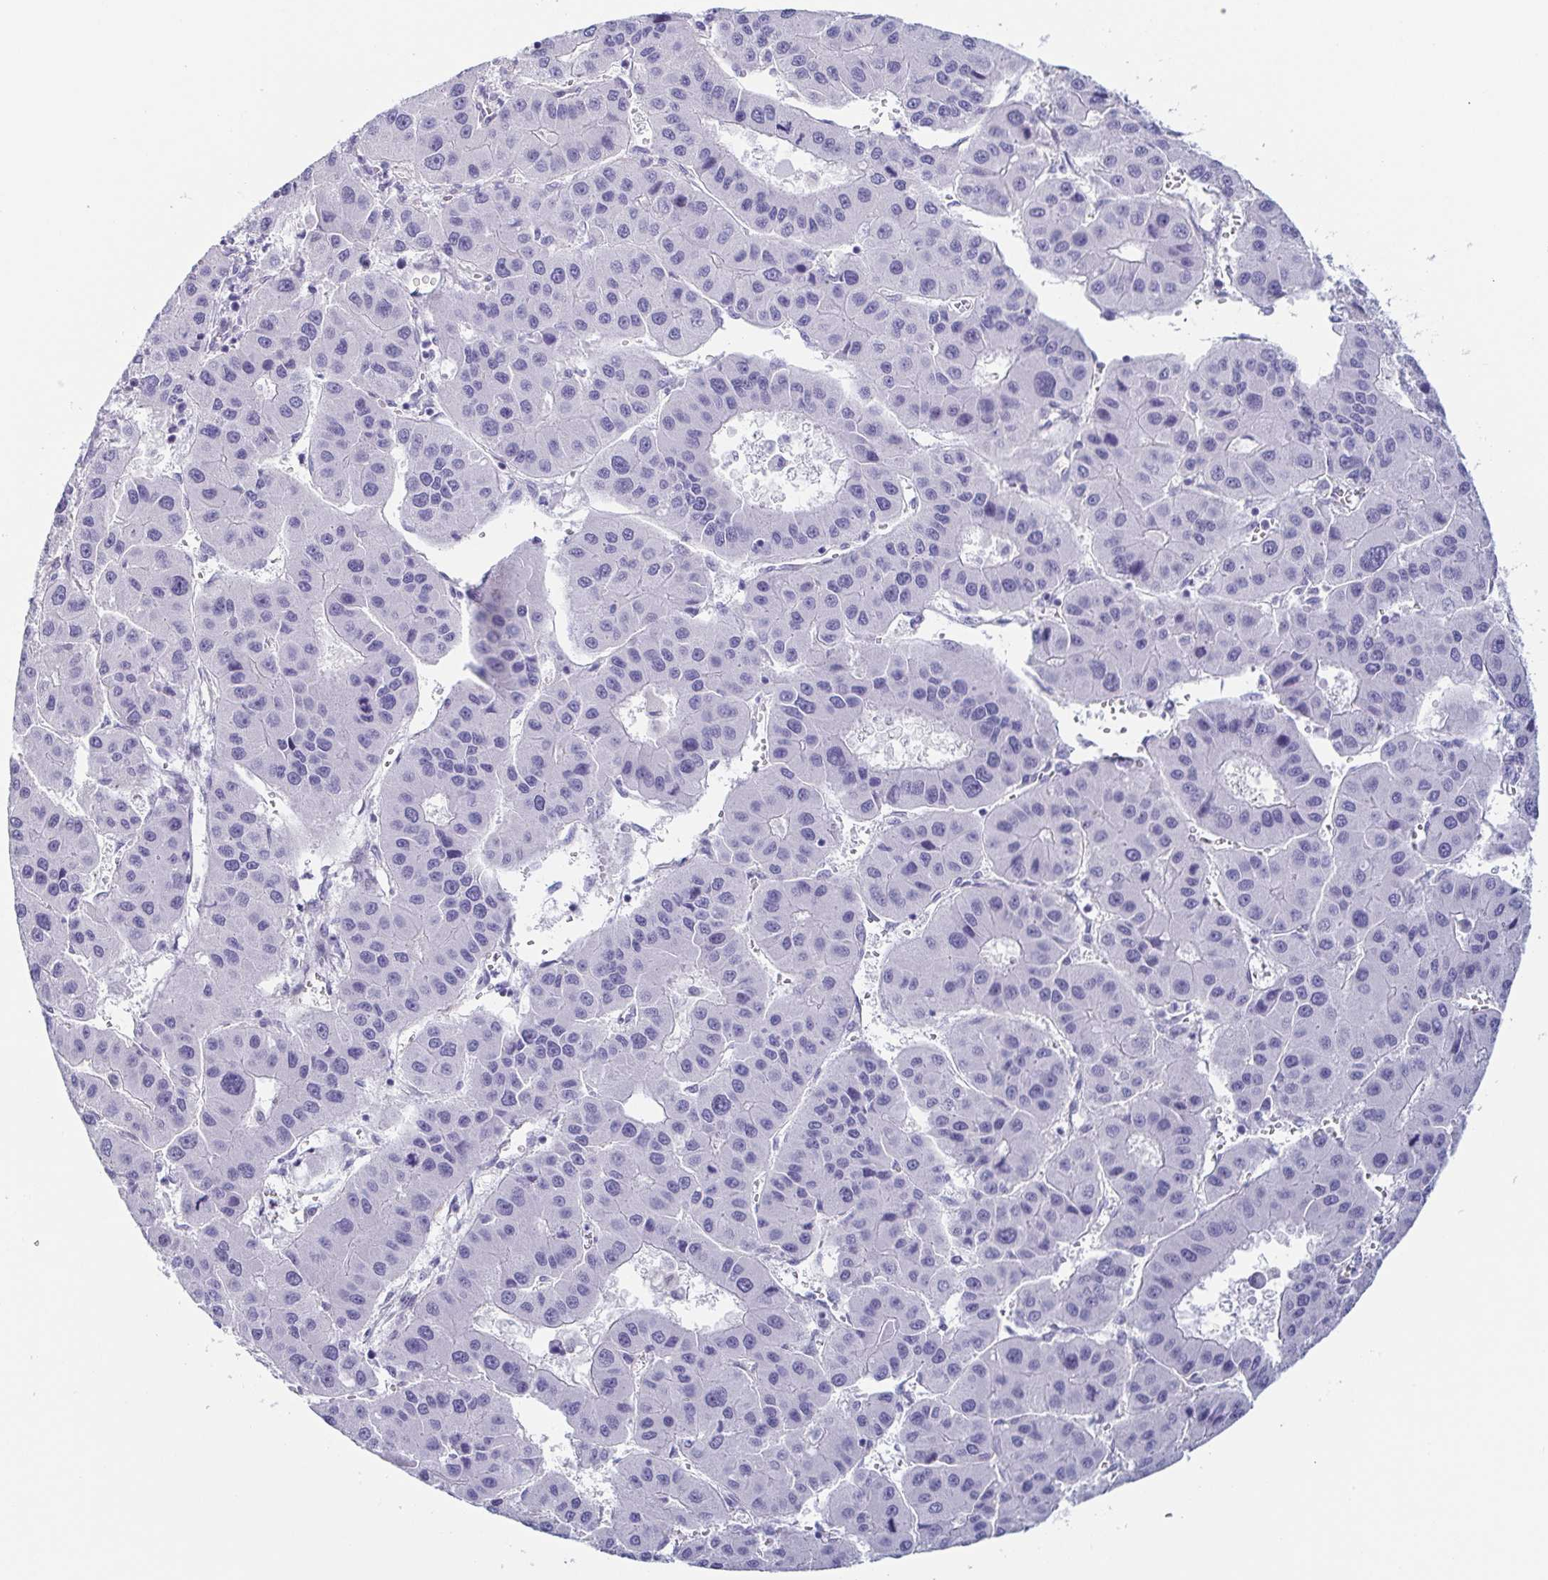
{"staining": {"intensity": "negative", "quantity": "none", "location": "none"}, "tissue": "liver cancer", "cell_type": "Tumor cells", "image_type": "cancer", "snomed": [{"axis": "morphology", "description": "Carcinoma, Hepatocellular, NOS"}, {"axis": "topography", "description": "Liver"}], "caption": "Immunohistochemistry (IHC) of hepatocellular carcinoma (liver) shows no positivity in tumor cells.", "gene": "PRR4", "patient": {"sex": "male", "age": 73}}